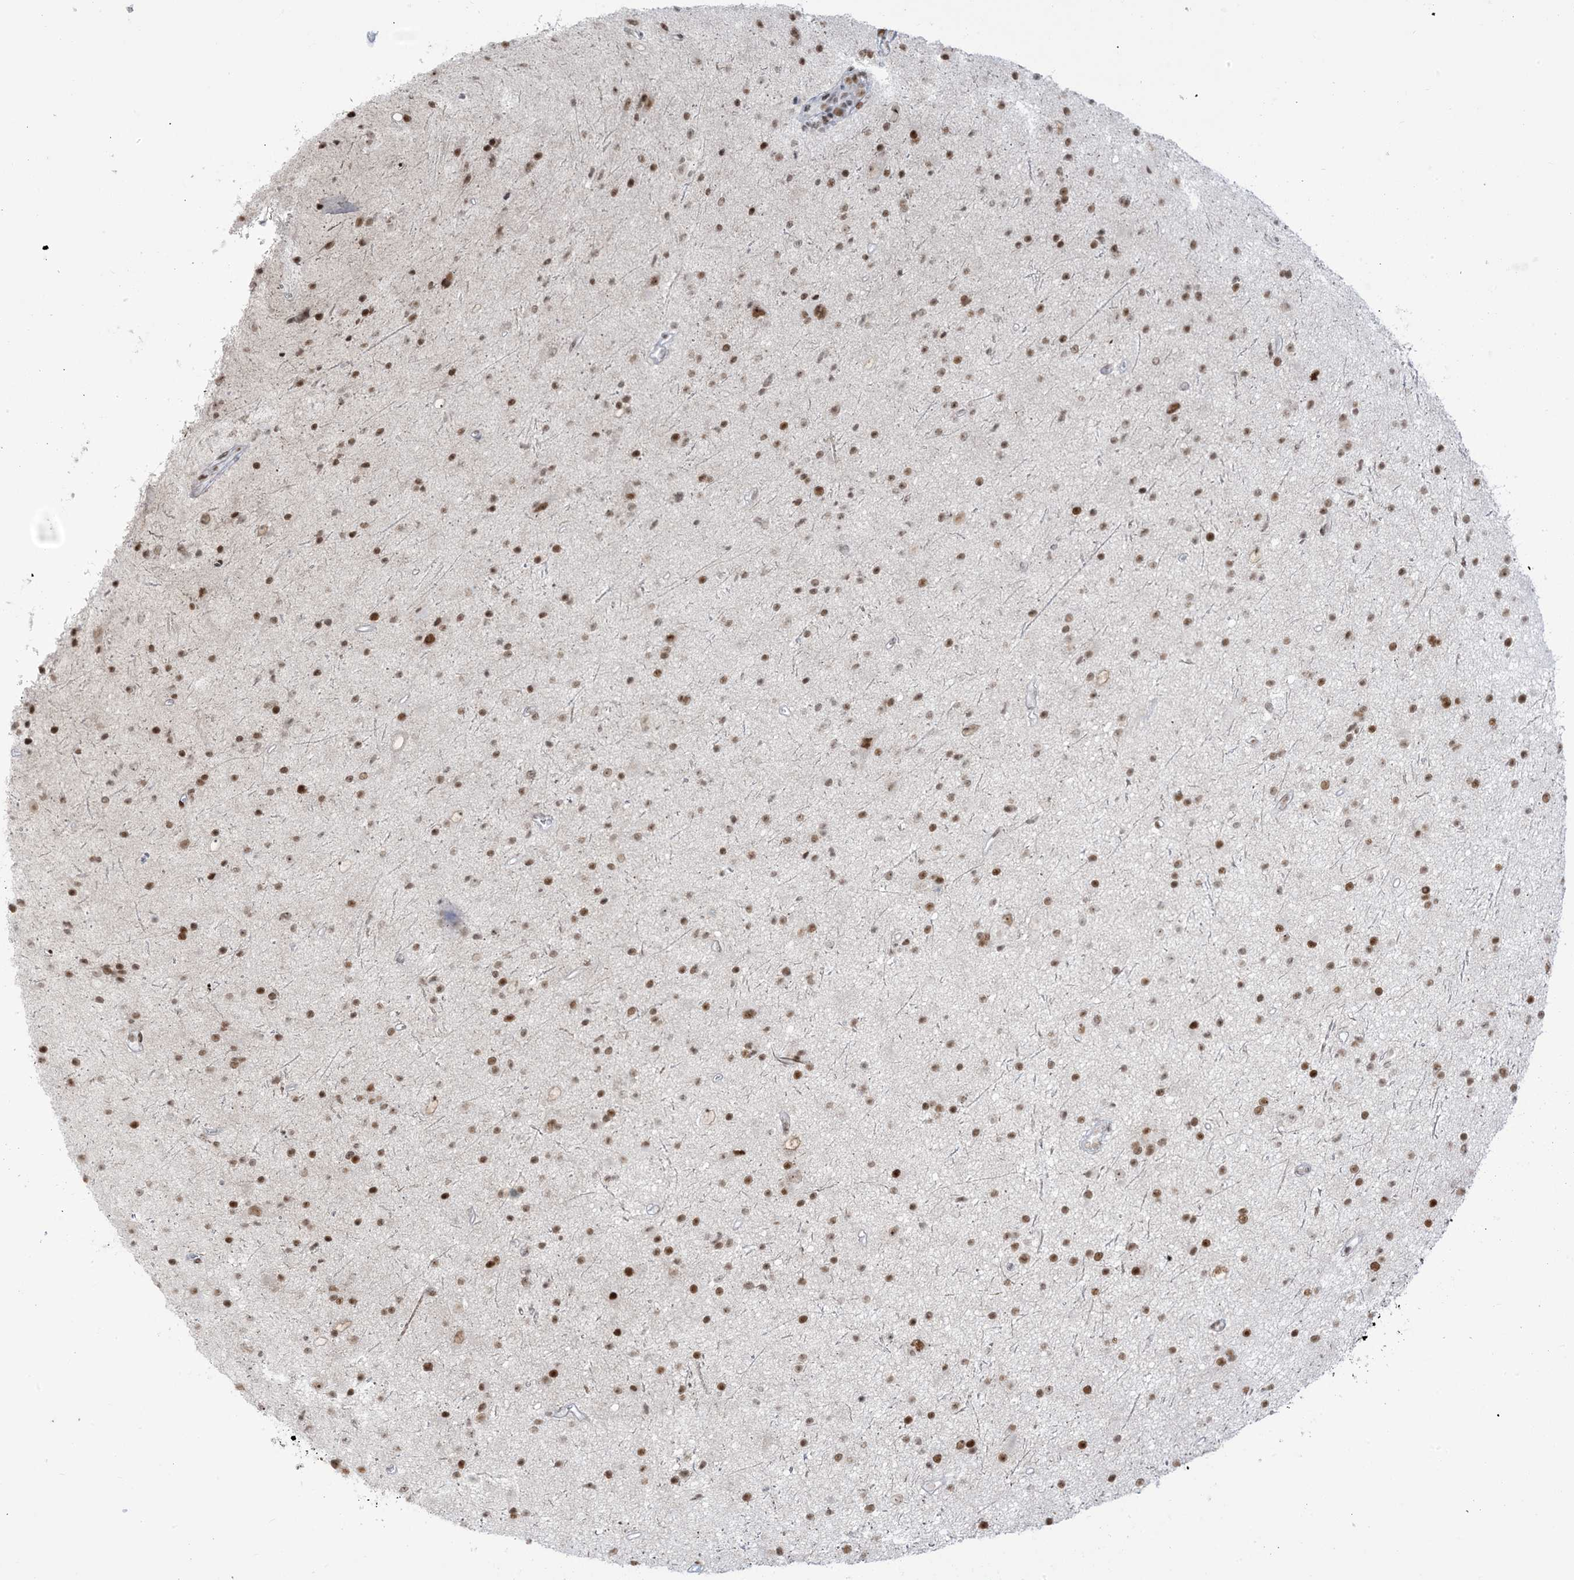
{"staining": {"intensity": "moderate", "quantity": ">75%", "location": "nuclear"}, "tissue": "glioma", "cell_type": "Tumor cells", "image_type": "cancer", "snomed": [{"axis": "morphology", "description": "Glioma, malignant, Low grade"}, {"axis": "topography", "description": "Cerebral cortex"}], "caption": "Glioma stained with a brown dye exhibits moderate nuclear positive expression in about >75% of tumor cells.", "gene": "STAG1", "patient": {"sex": "female", "age": 39}}